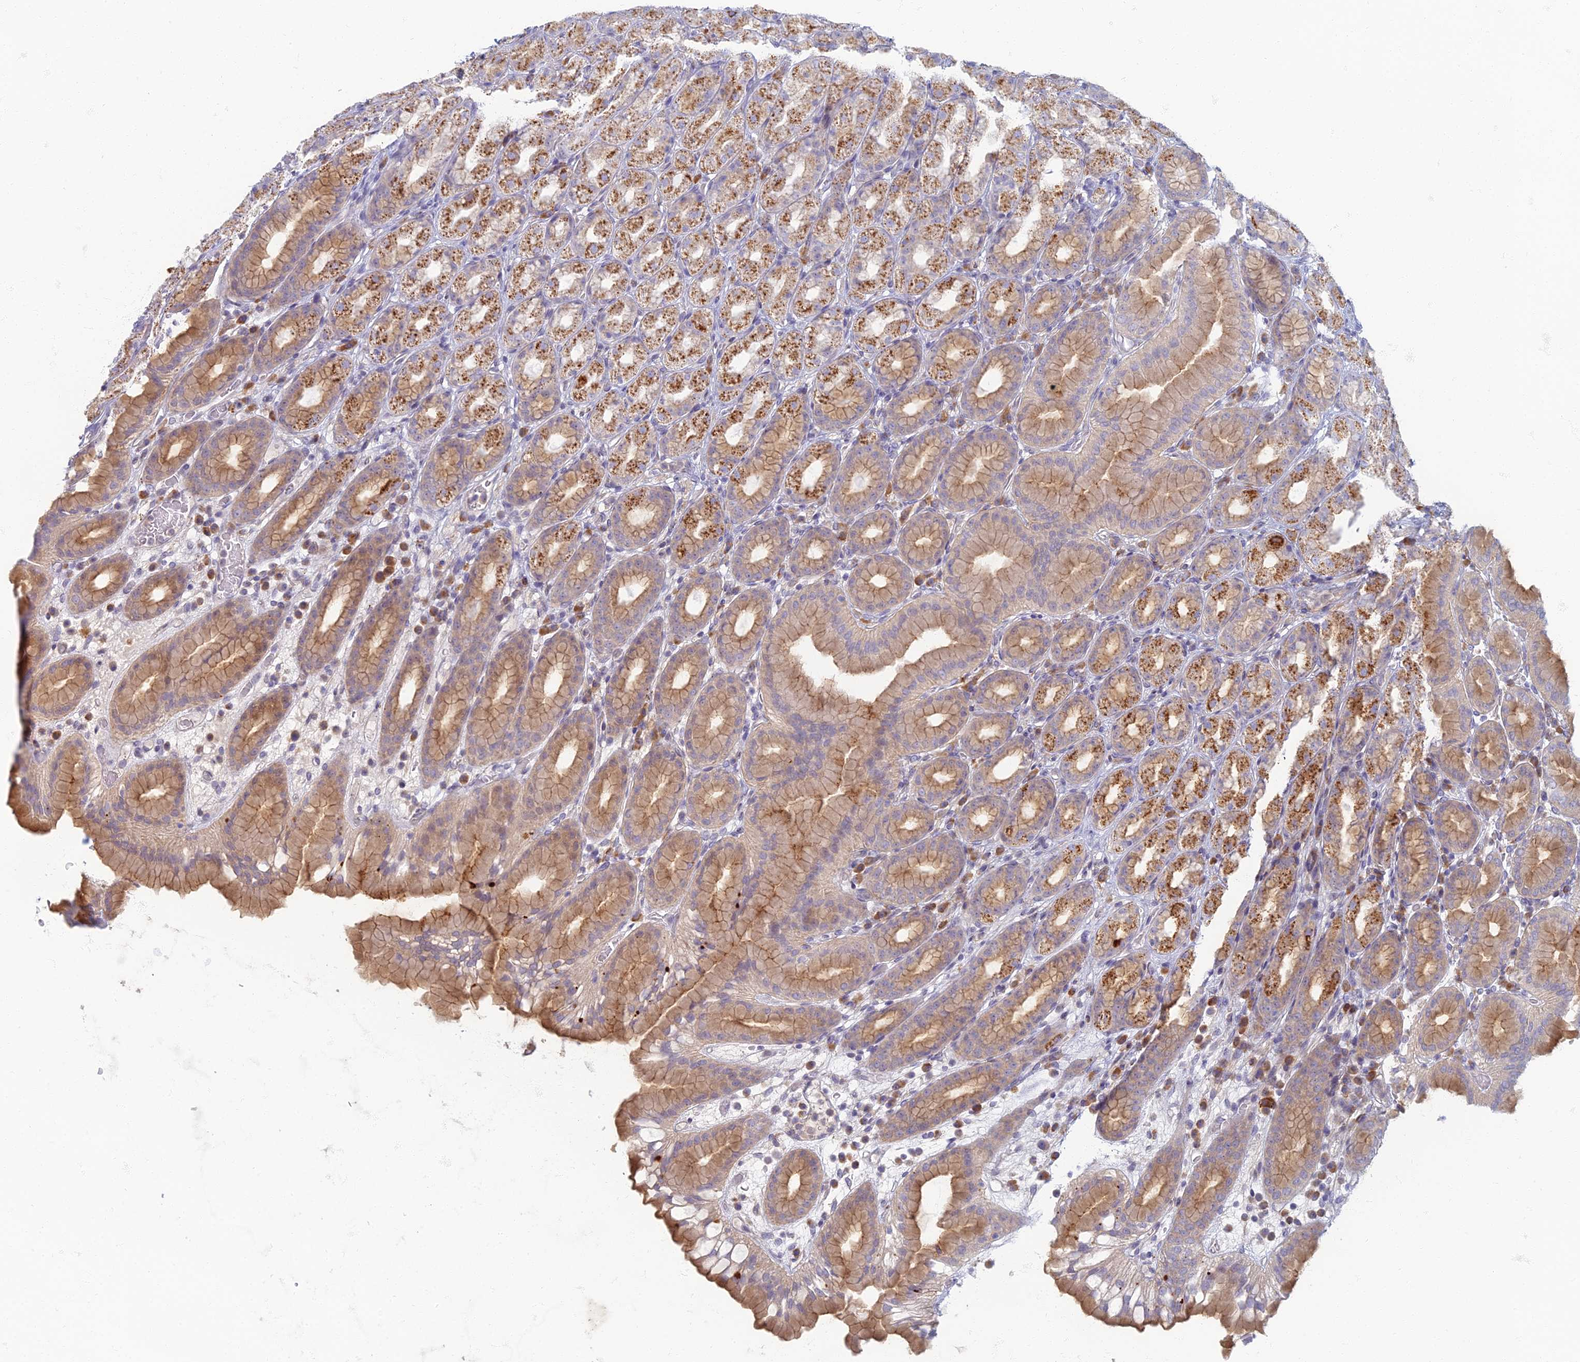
{"staining": {"intensity": "moderate", "quantity": ">75%", "location": "cytoplasmic/membranous"}, "tissue": "stomach", "cell_type": "Glandular cells", "image_type": "normal", "snomed": [{"axis": "morphology", "description": "Normal tissue, NOS"}, {"axis": "topography", "description": "Stomach, upper"}], "caption": "Immunohistochemistry (IHC) photomicrograph of unremarkable human stomach stained for a protein (brown), which exhibits medium levels of moderate cytoplasmic/membranous positivity in about >75% of glandular cells.", "gene": "CHMP4B", "patient": {"sex": "male", "age": 68}}